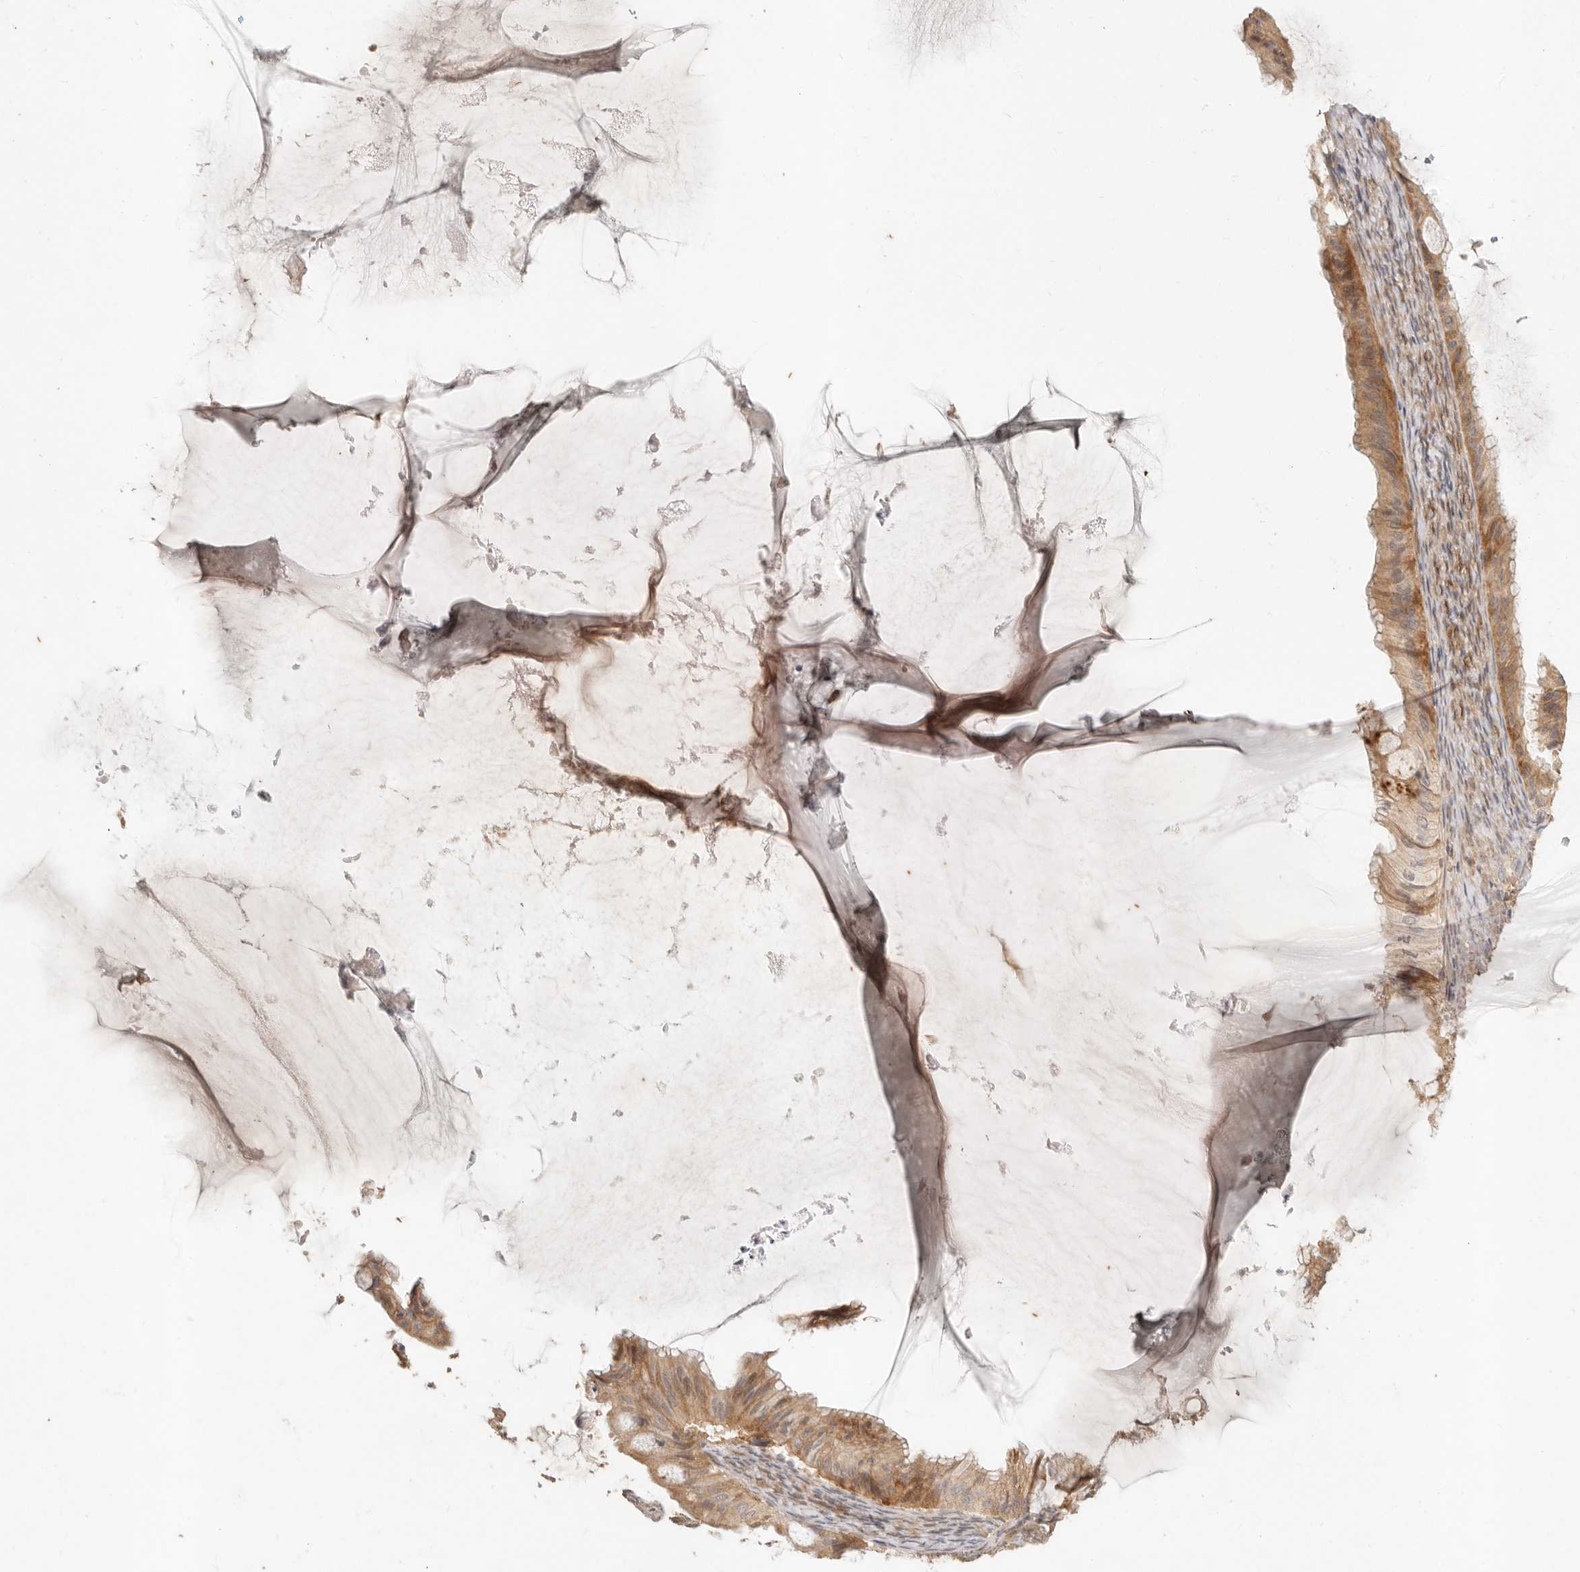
{"staining": {"intensity": "moderate", "quantity": ">75%", "location": "cytoplasmic/membranous"}, "tissue": "ovarian cancer", "cell_type": "Tumor cells", "image_type": "cancer", "snomed": [{"axis": "morphology", "description": "Cystadenocarcinoma, mucinous, NOS"}, {"axis": "topography", "description": "Ovary"}], "caption": "An immunohistochemistry image of tumor tissue is shown. Protein staining in brown highlights moderate cytoplasmic/membranous positivity in ovarian cancer within tumor cells. The protein is stained brown, and the nuclei are stained in blue (DAB IHC with brightfield microscopy, high magnification).", "gene": "VIPR1", "patient": {"sex": "female", "age": 61}}